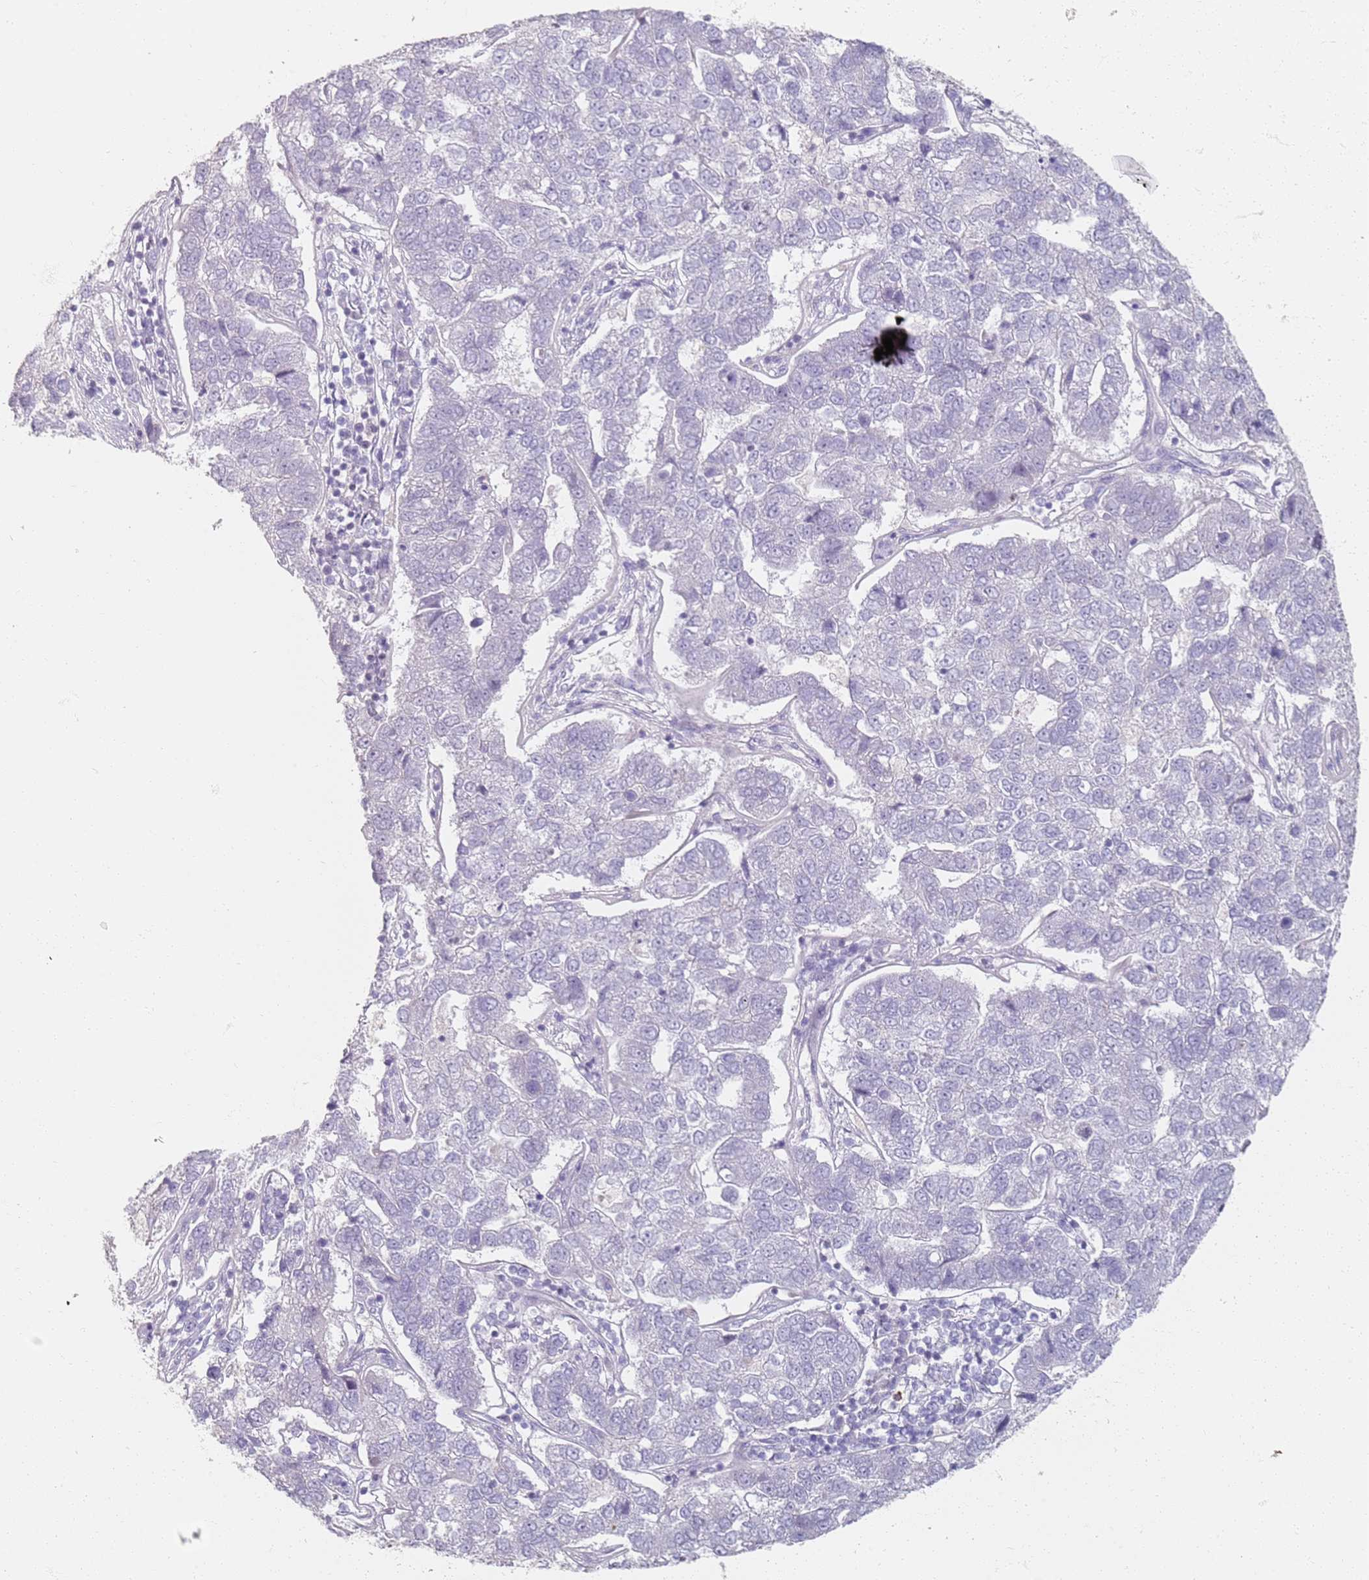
{"staining": {"intensity": "negative", "quantity": "none", "location": "none"}, "tissue": "pancreatic cancer", "cell_type": "Tumor cells", "image_type": "cancer", "snomed": [{"axis": "morphology", "description": "Adenocarcinoma, NOS"}, {"axis": "topography", "description": "Pancreas"}], "caption": "DAB (3,3'-diaminobenzidine) immunohistochemical staining of human pancreatic adenocarcinoma demonstrates no significant expression in tumor cells.", "gene": "CD40LG", "patient": {"sex": "female", "age": 61}}